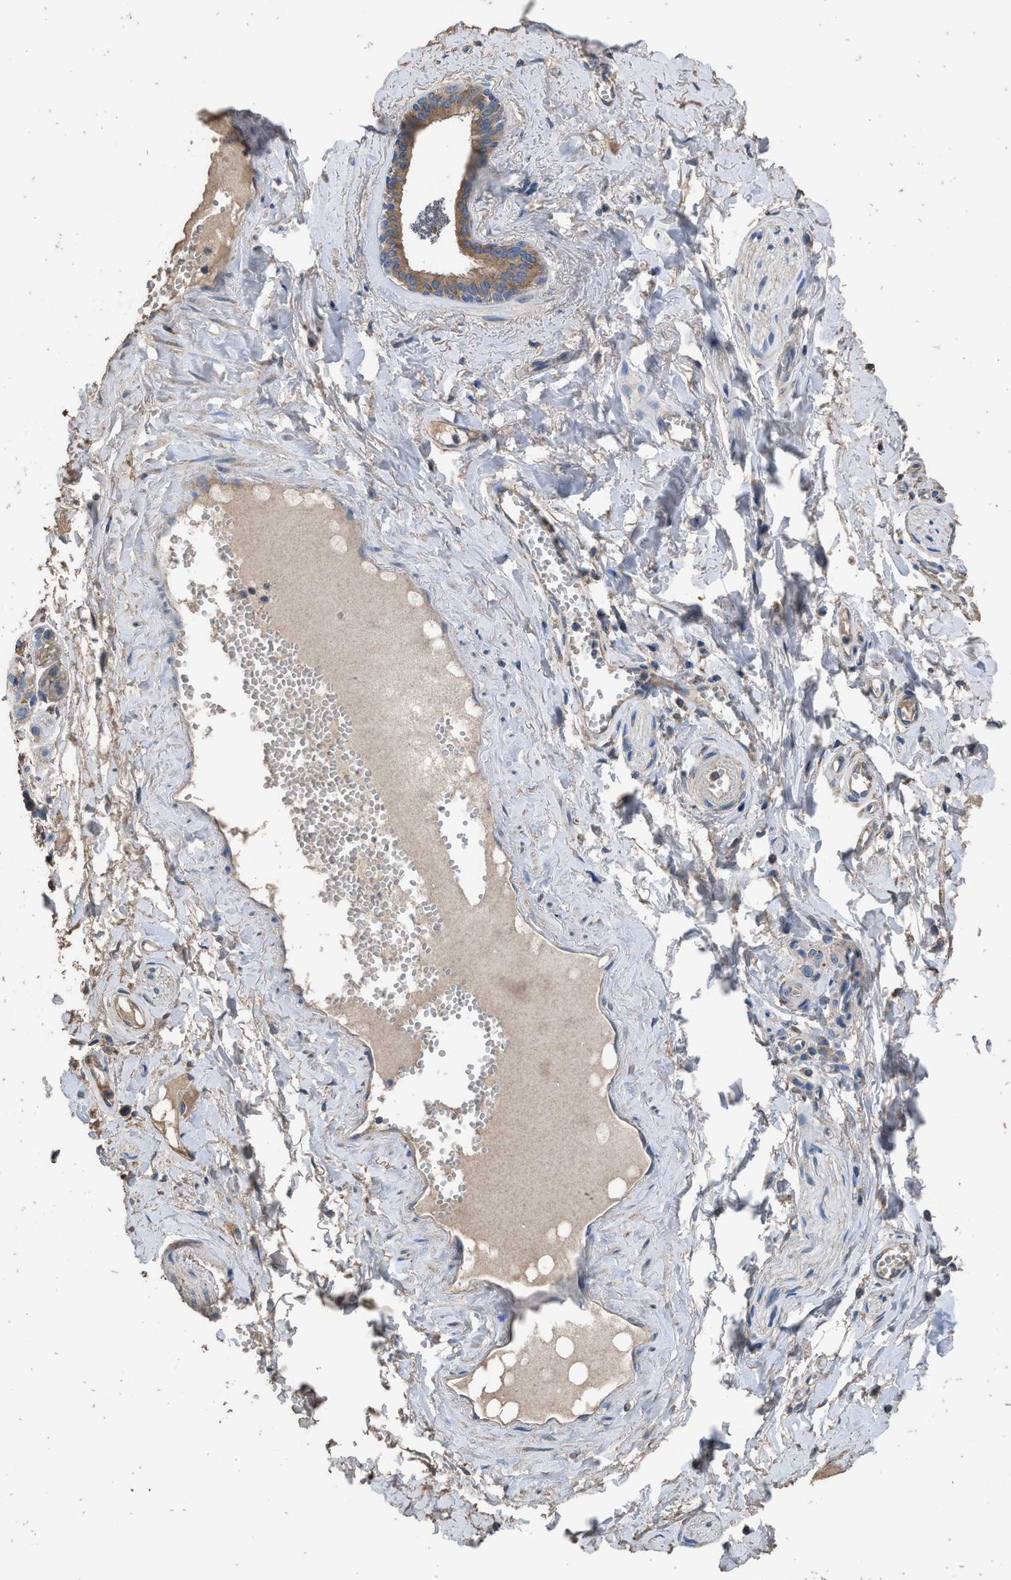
{"staining": {"intensity": "moderate", "quantity": ">75%", "location": "cytoplasmic/membranous"}, "tissue": "adipose tissue", "cell_type": "Adipocytes", "image_type": "normal", "snomed": [{"axis": "morphology", "description": "Normal tissue, NOS"}, {"axis": "morphology", "description": "Inflammation, NOS"}, {"axis": "topography", "description": "Salivary gland"}, {"axis": "topography", "description": "Peripheral nerve tissue"}], "caption": "About >75% of adipocytes in normal human adipose tissue show moderate cytoplasmic/membranous protein expression as visualized by brown immunohistochemical staining.", "gene": "ITSN1", "patient": {"sex": "female", "age": 75}}